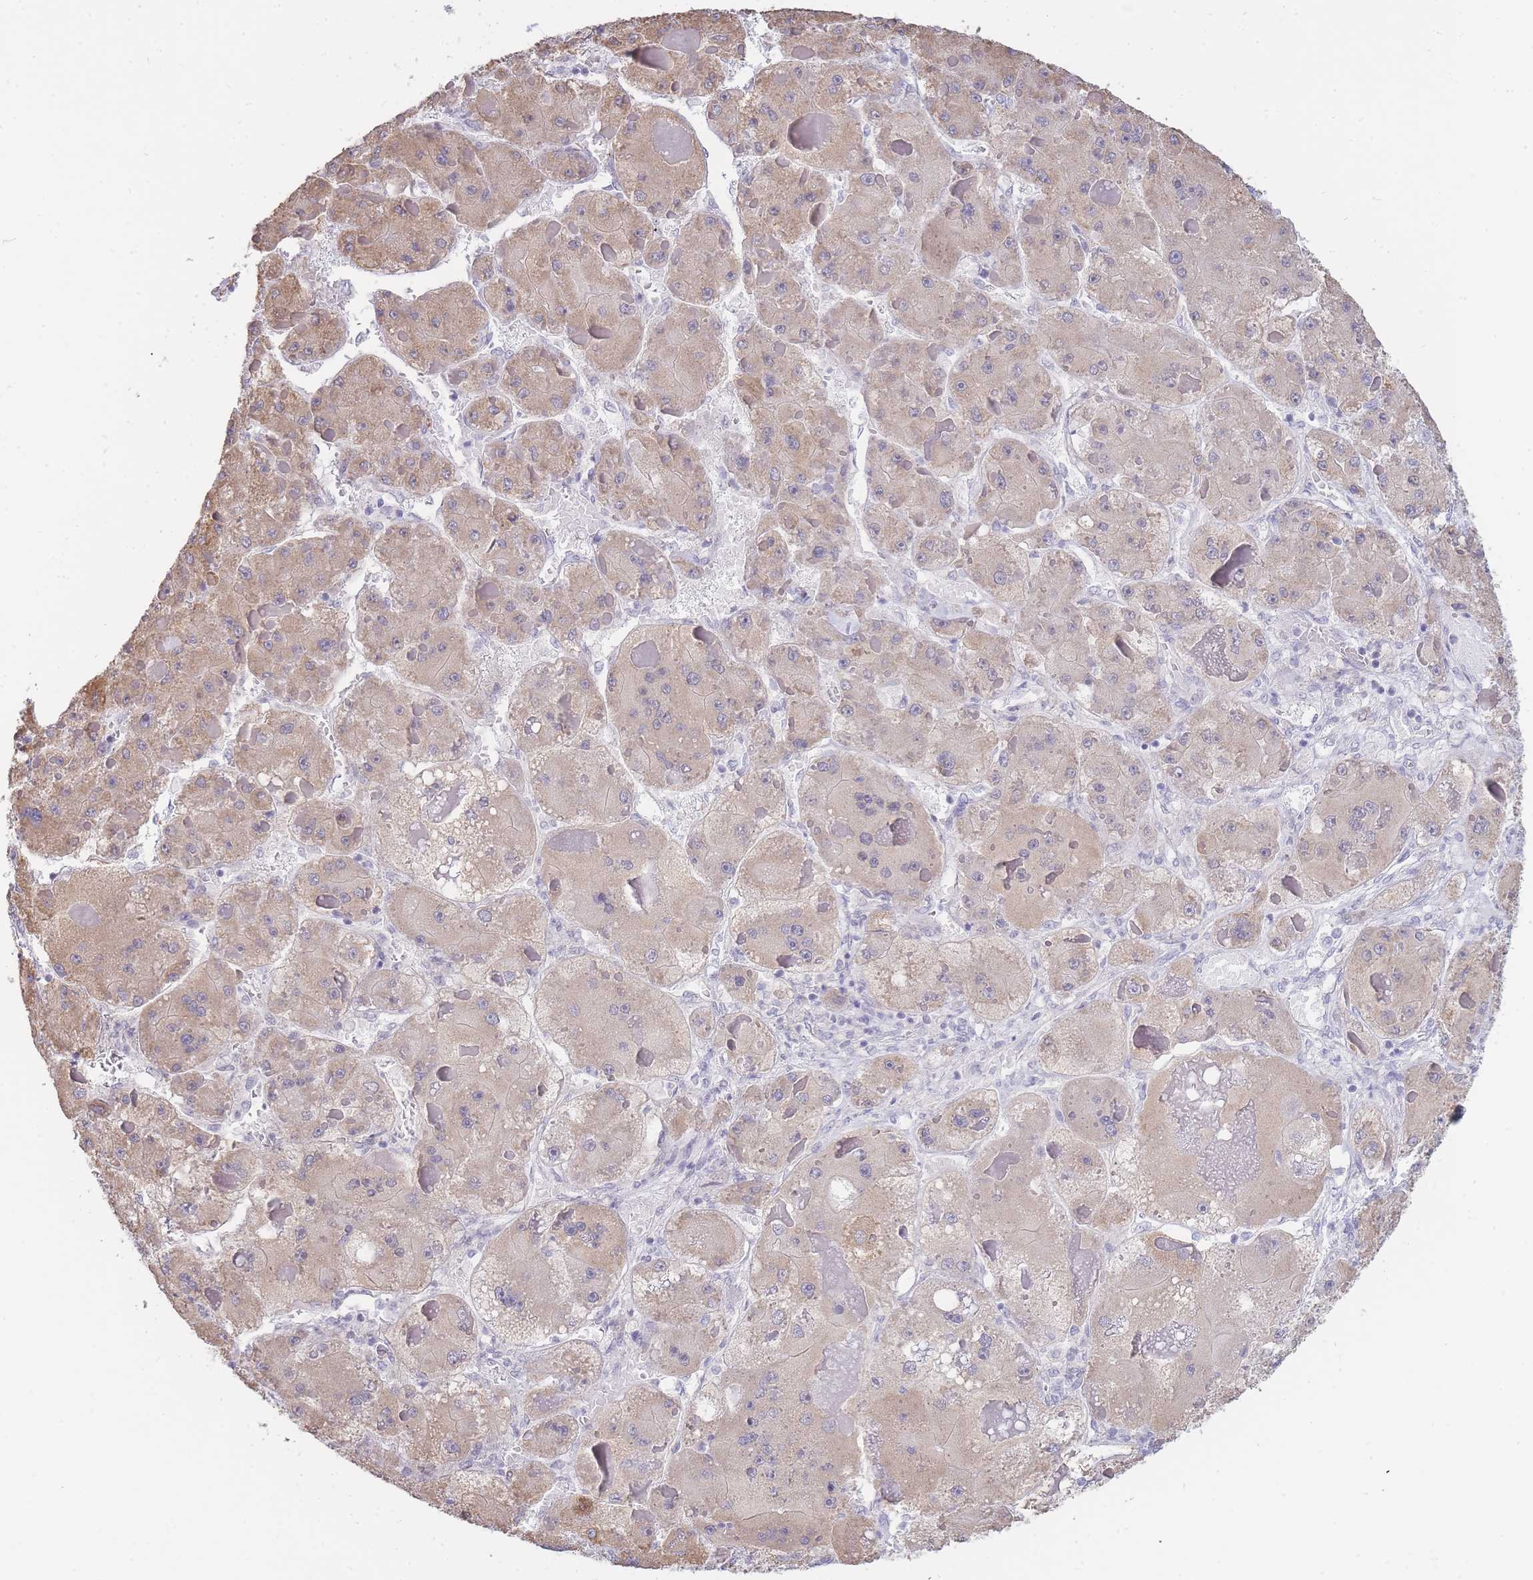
{"staining": {"intensity": "weak", "quantity": "<25%", "location": "cytoplasmic/membranous"}, "tissue": "liver cancer", "cell_type": "Tumor cells", "image_type": "cancer", "snomed": [{"axis": "morphology", "description": "Carcinoma, Hepatocellular, NOS"}, {"axis": "topography", "description": "Liver"}], "caption": "High power microscopy histopathology image of an immunohistochemistry micrograph of liver hepatocellular carcinoma, revealing no significant expression in tumor cells.", "gene": "C19orf25", "patient": {"sex": "female", "age": 73}}